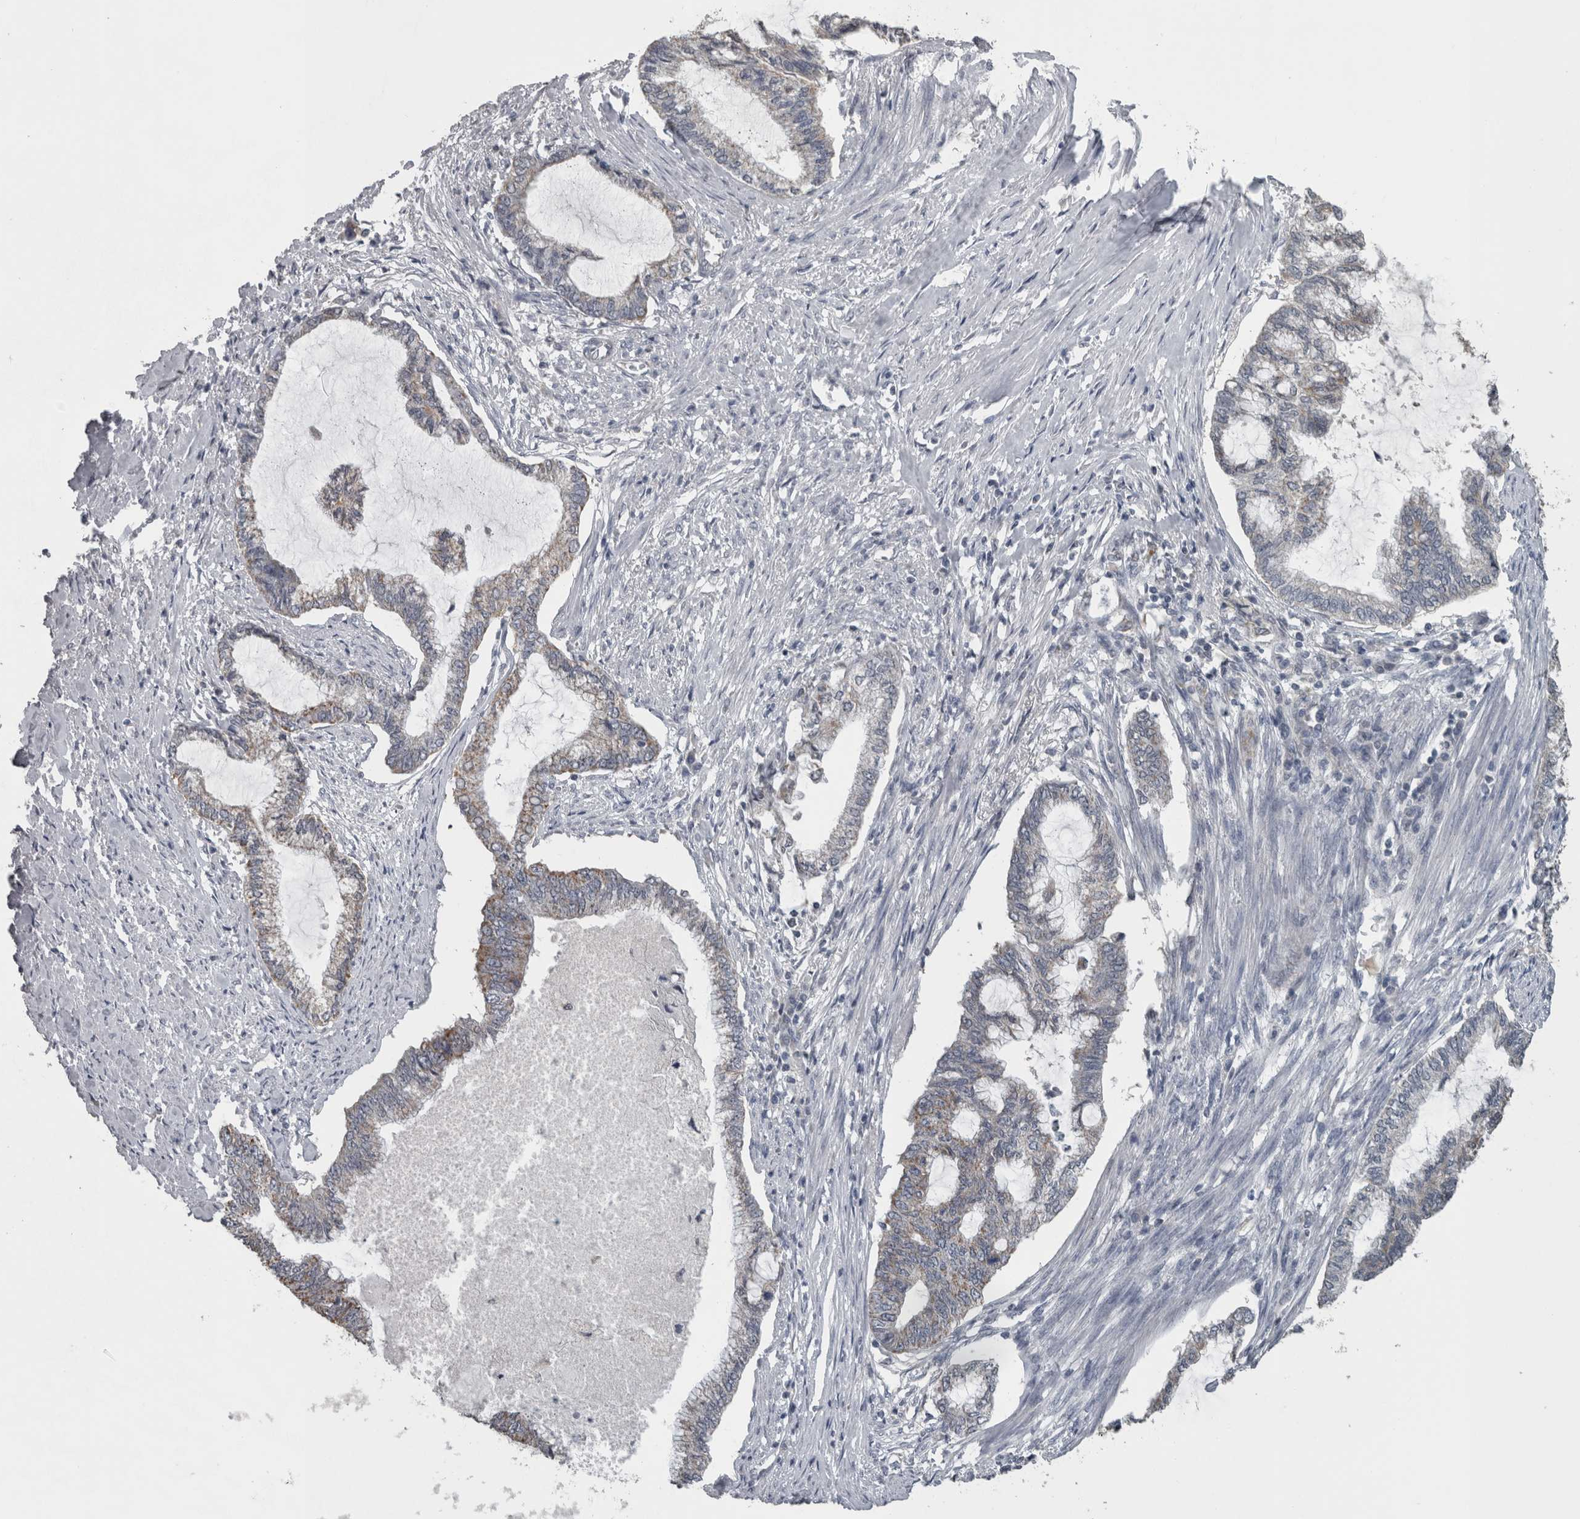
{"staining": {"intensity": "weak", "quantity": "<25%", "location": "cytoplasmic/membranous"}, "tissue": "endometrial cancer", "cell_type": "Tumor cells", "image_type": "cancer", "snomed": [{"axis": "morphology", "description": "Adenocarcinoma, NOS"}, {"axis": "topography", "description": "Endometrium"}], "caption": "High magnification brightfield microscopy of endometrial adenocarcinoma stained with DAB (brown) and counterstained with hematoxylin (blue): tumor cells show no significant positivity.", "gene": "OR2K2", "patient": {"sex": "female", "age": 86}}